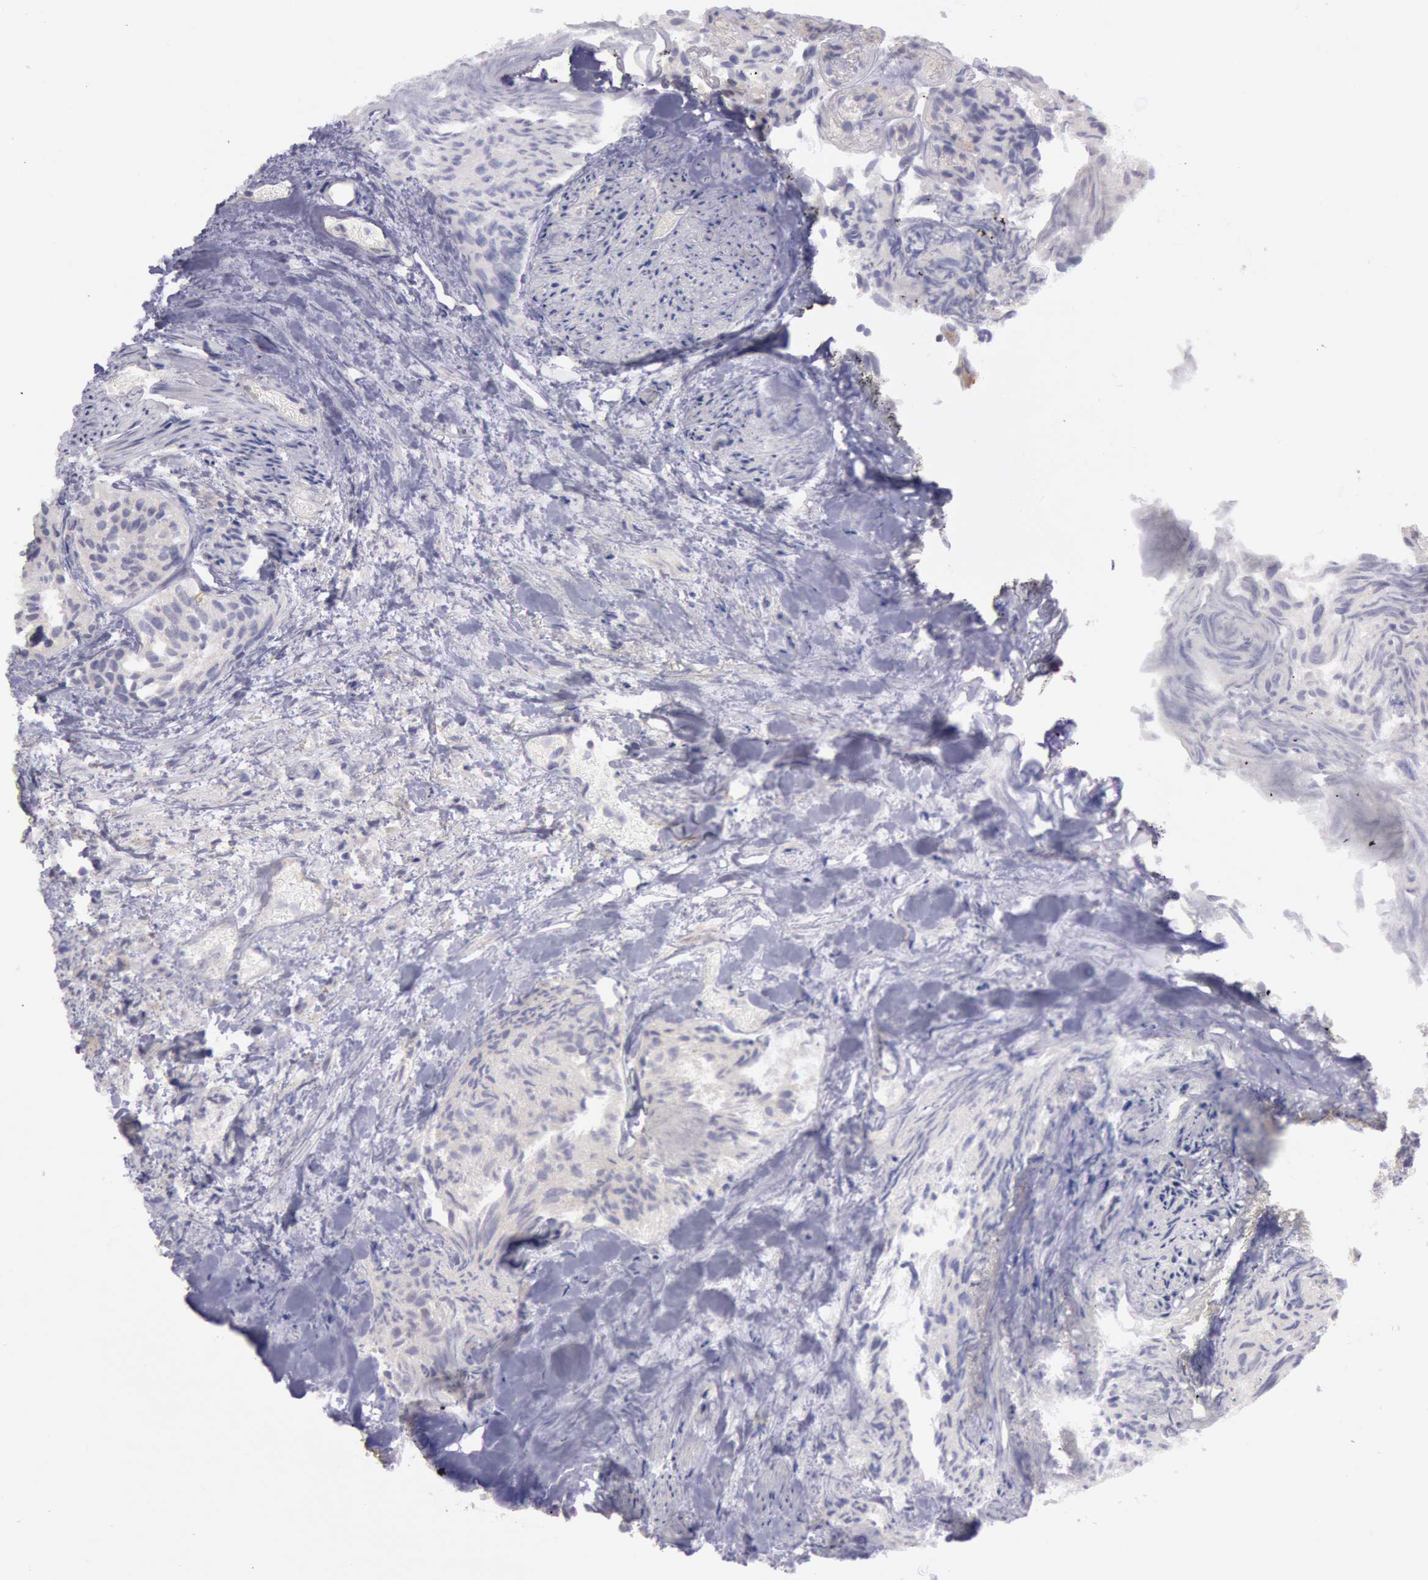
{"staining": {"intensity": "weak", "quantity": ">75%", "location": "cytoplasmic/membranous"}, "tissue": "urothelial cancer", "cell_type": "Tumor cells", "image_type": "cancer", "snomed": [{"axis": "morphology", "description": "Urothelial carcinoma, High grade"}, {"axis": "topography", "description": "Urinary bladder"}], "caption": "Brown immunohistochemical staining in human urothelial cancer displays weak cytoplasmic/membranous positivity in about >75% of tumor cells.", "gene": "TRIB2", "patient": {"sex": "female", "age": 78}}